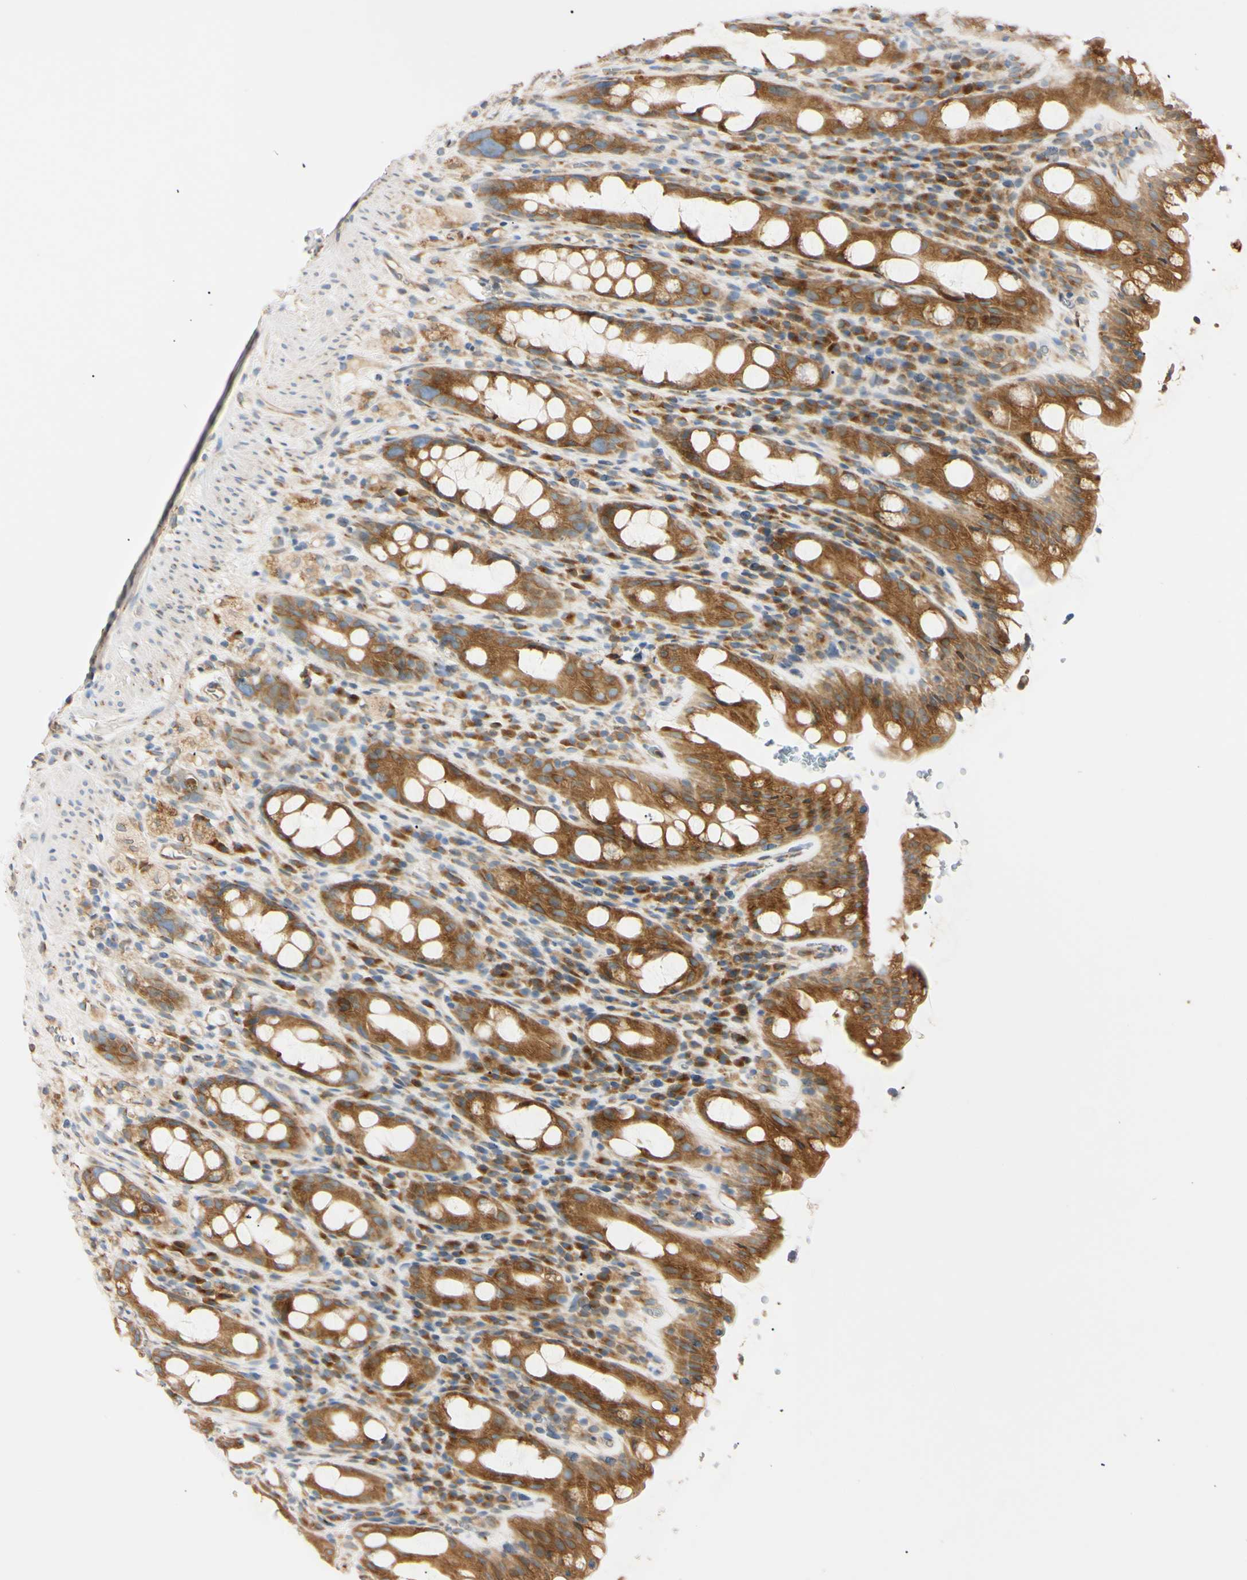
{"staining": {"intensity": "moderate", "quantity": ">75%", "location": "cytoplasmic/membranous"}, "tissue": "rectum", "cell_type": "Glandular cells", "image_type": "normal", "snomed": [{"axis": "morphology", "description": "Normal tissue, NOS"}, {"axis": "topography", "description": "Rectum"}], "caption": "Brown immunohistochemical staining in benign rectum exhibits moderate cytoplasmic/membranous expression in approximately >75% of glandular cells.", "gene": "IER3IP1", "patient": {"sex": "male", "age": 44}}